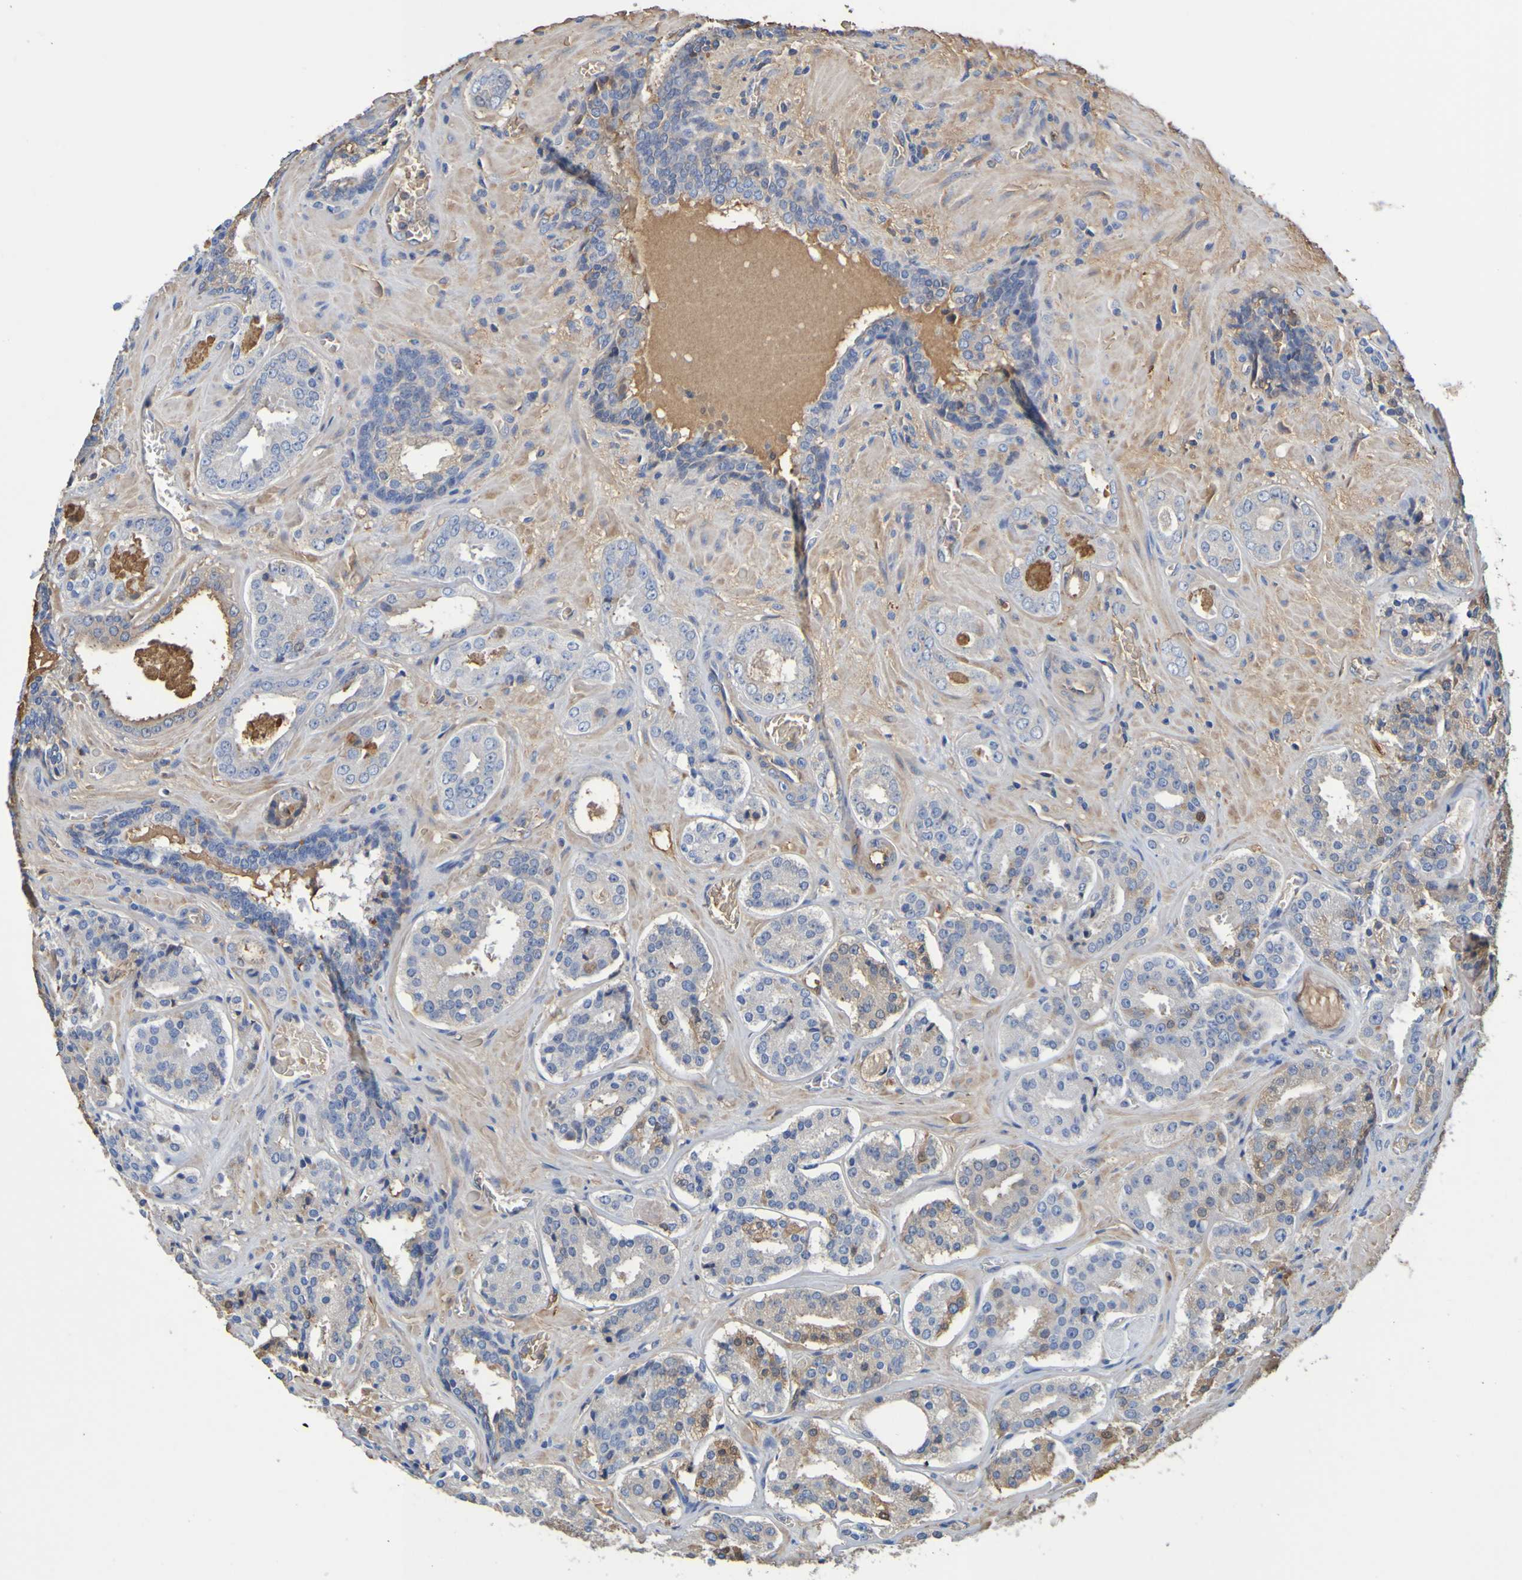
{"staining": {"intensity": "negative", "quantity": "none", "location": "none"}, "tissue": "prostate cancer", "cell_type": "Tumor cells", "image_type": "cancer", "snomed": [{"axis": "morphology", "description": "Adenocarcinoma, High grade"}, {"axis": "topography", "description": "Prostate"}], "caption": "Immunohistochemistry of adenocarcinoma (high-grade) (prostate) shows no expression in tumor cells.", "gene": "GAB3", "patient": {"sex": "male", "age": 60}}